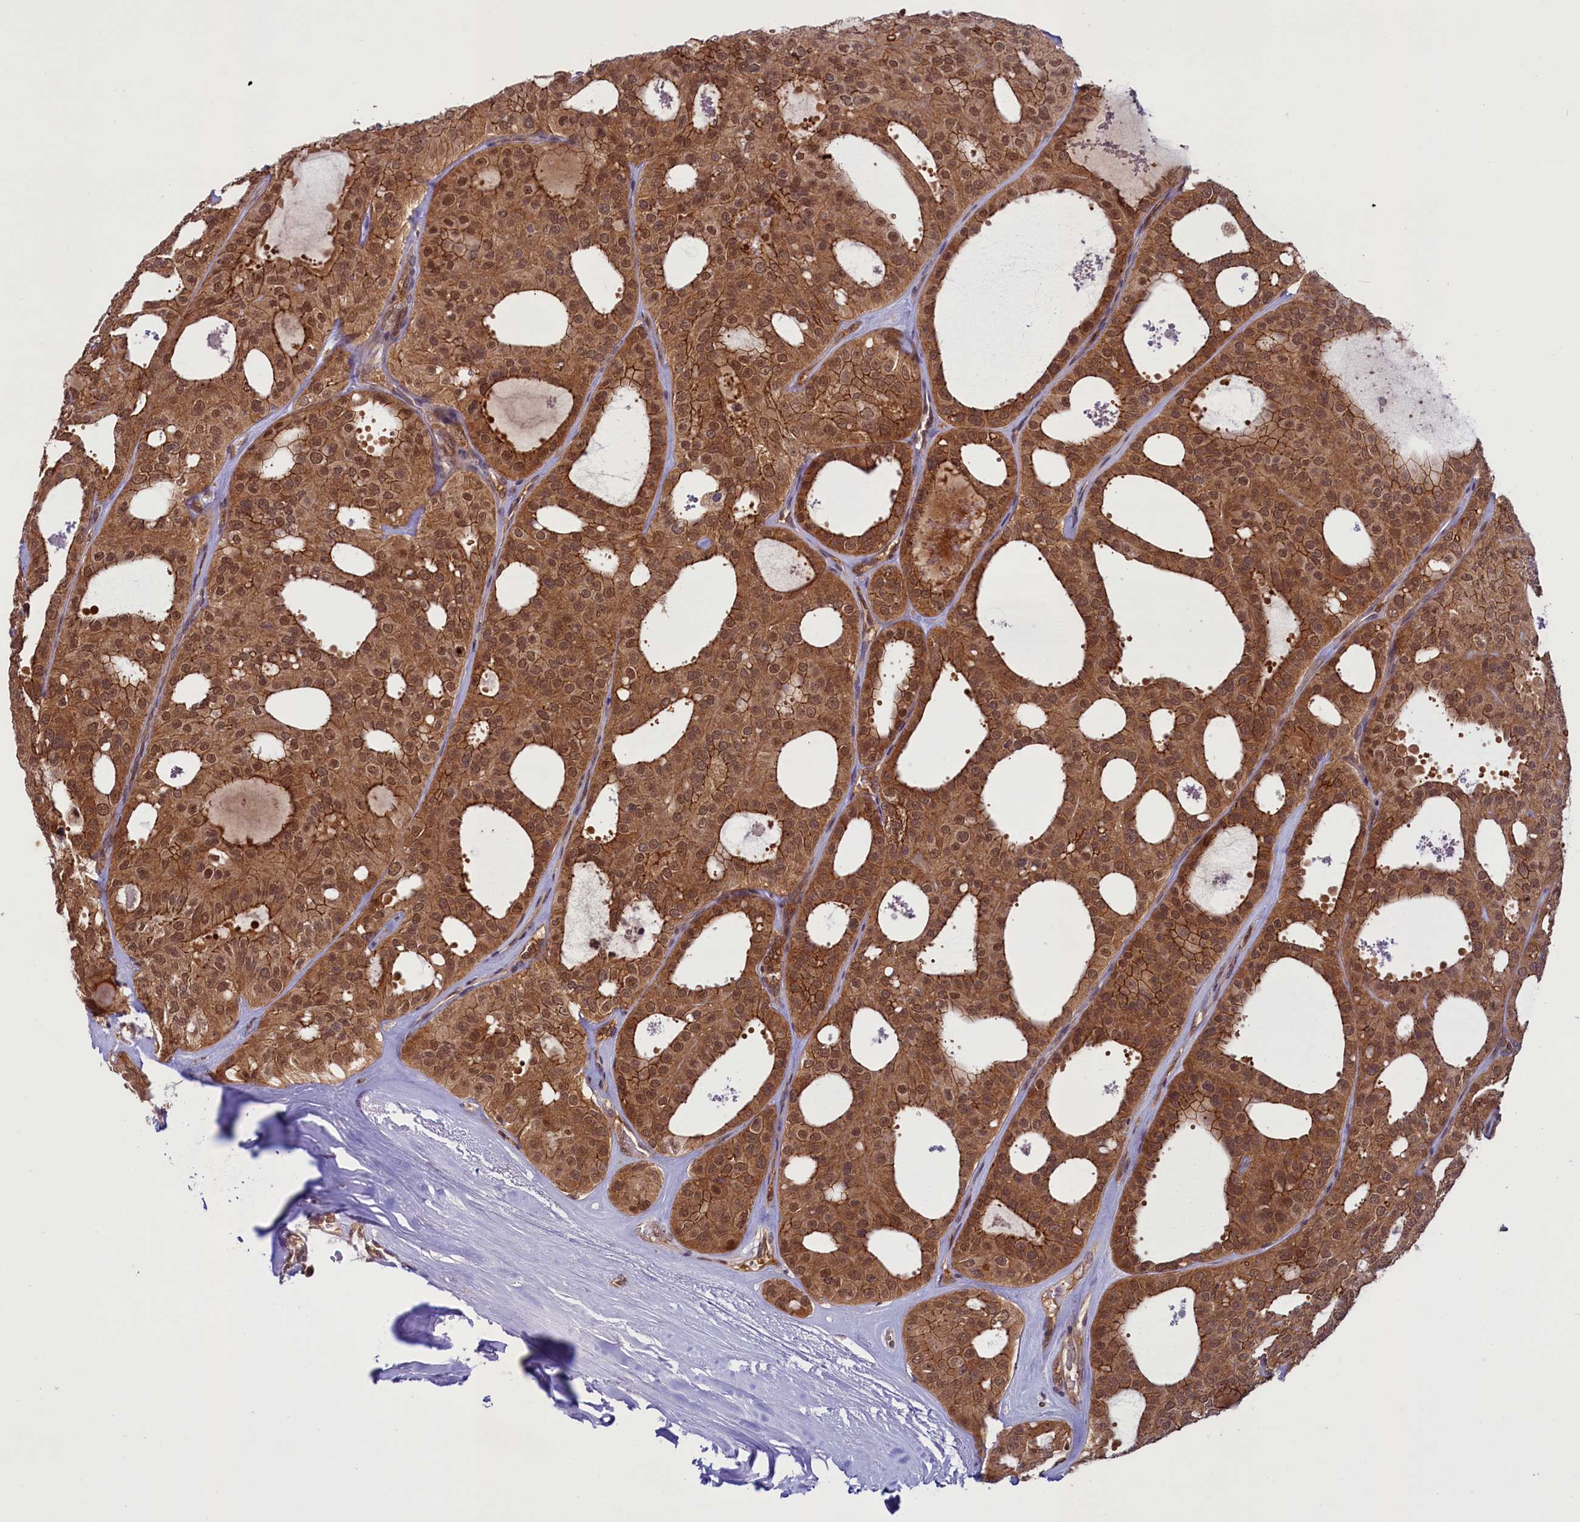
{"staining": {"intensity": "moderate", "quantity": ">75%", "location": "cytoplasmic/membranous,nuclear"}, "tissue": "thyroid cancer", "cell_type": "Tumor cells", "image_type": "cancer", "snomed": [{"axis": "morphology", "description": "Follicular adenoma carcinoma, NOS"}, {"axis": "topography", "description": "Thyroid gland"}], "caption": "Immunohistochemical staining of human follicular adenoma carcinoma (thyroid) shows medium levels of moderate cytoplasmic/membranous and nuclear staining in about >75% of tumor cells.", "gene": "SLC7A6OS", "patient": {"sex": "male", "age": 75}}